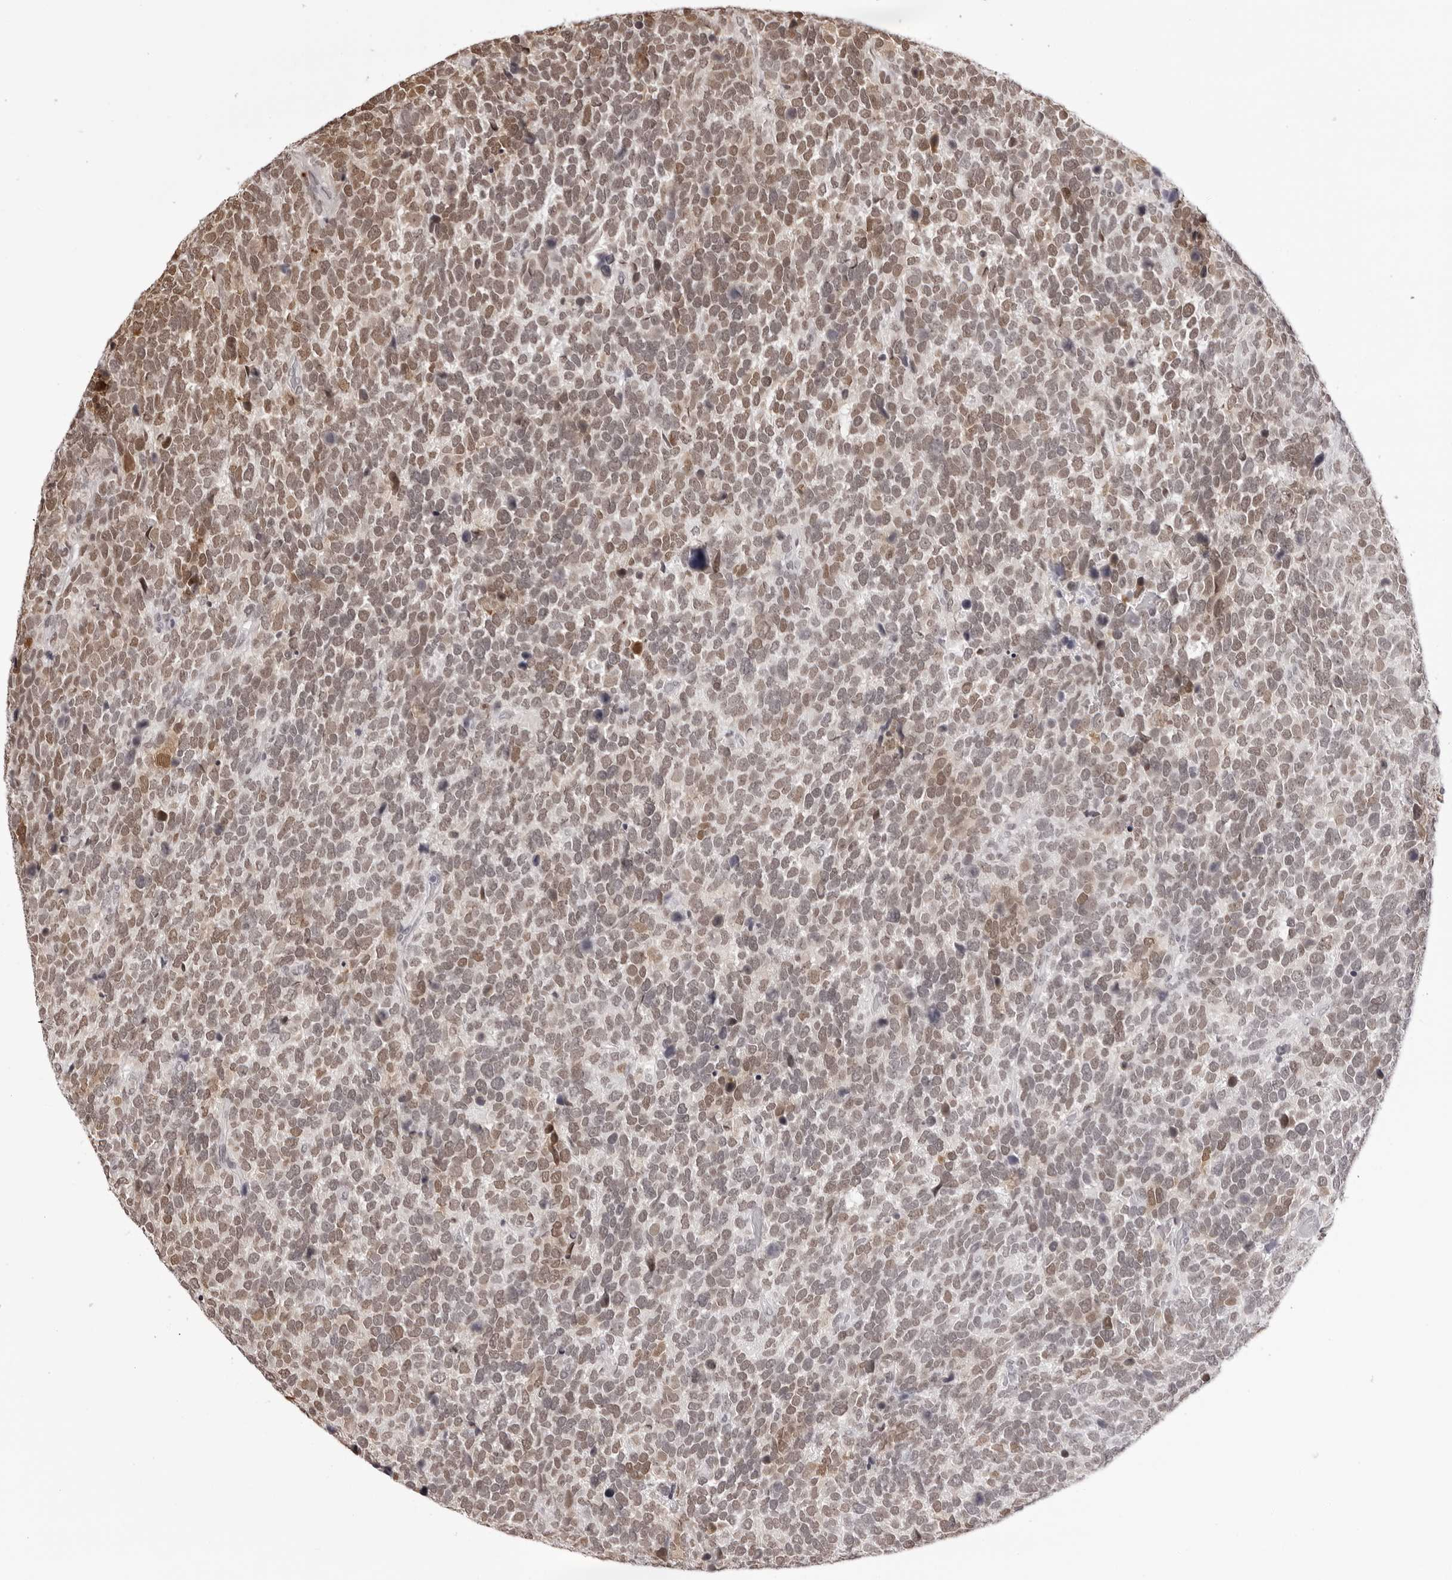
{"staining": {"intensity": "moderate", "quantity": ">75%", "location": "nuclear"}, "tissue": "urothelial cancer", "cell_type": "Tumor cells", "image_type": "cancer", "snomed": [{"axis": "morphology", "description": "Urothelial carcinoma, High grade"}, {"axis": "topography", "description": "Urinary bladder"}], "caption": "An immunohistochemistry (IHC) photomicrograph of neoplastic tissue is shown. Protein staining in brown highlights moderate nuclear positivity in urothelial cancer within tumor cells. (DAB (3,3'-diaminobenzidine) = brown stain, brightfield microscopy at high magnification).", "gene": "HSPA4", "patient": {"sex": "female", "age": 82}}